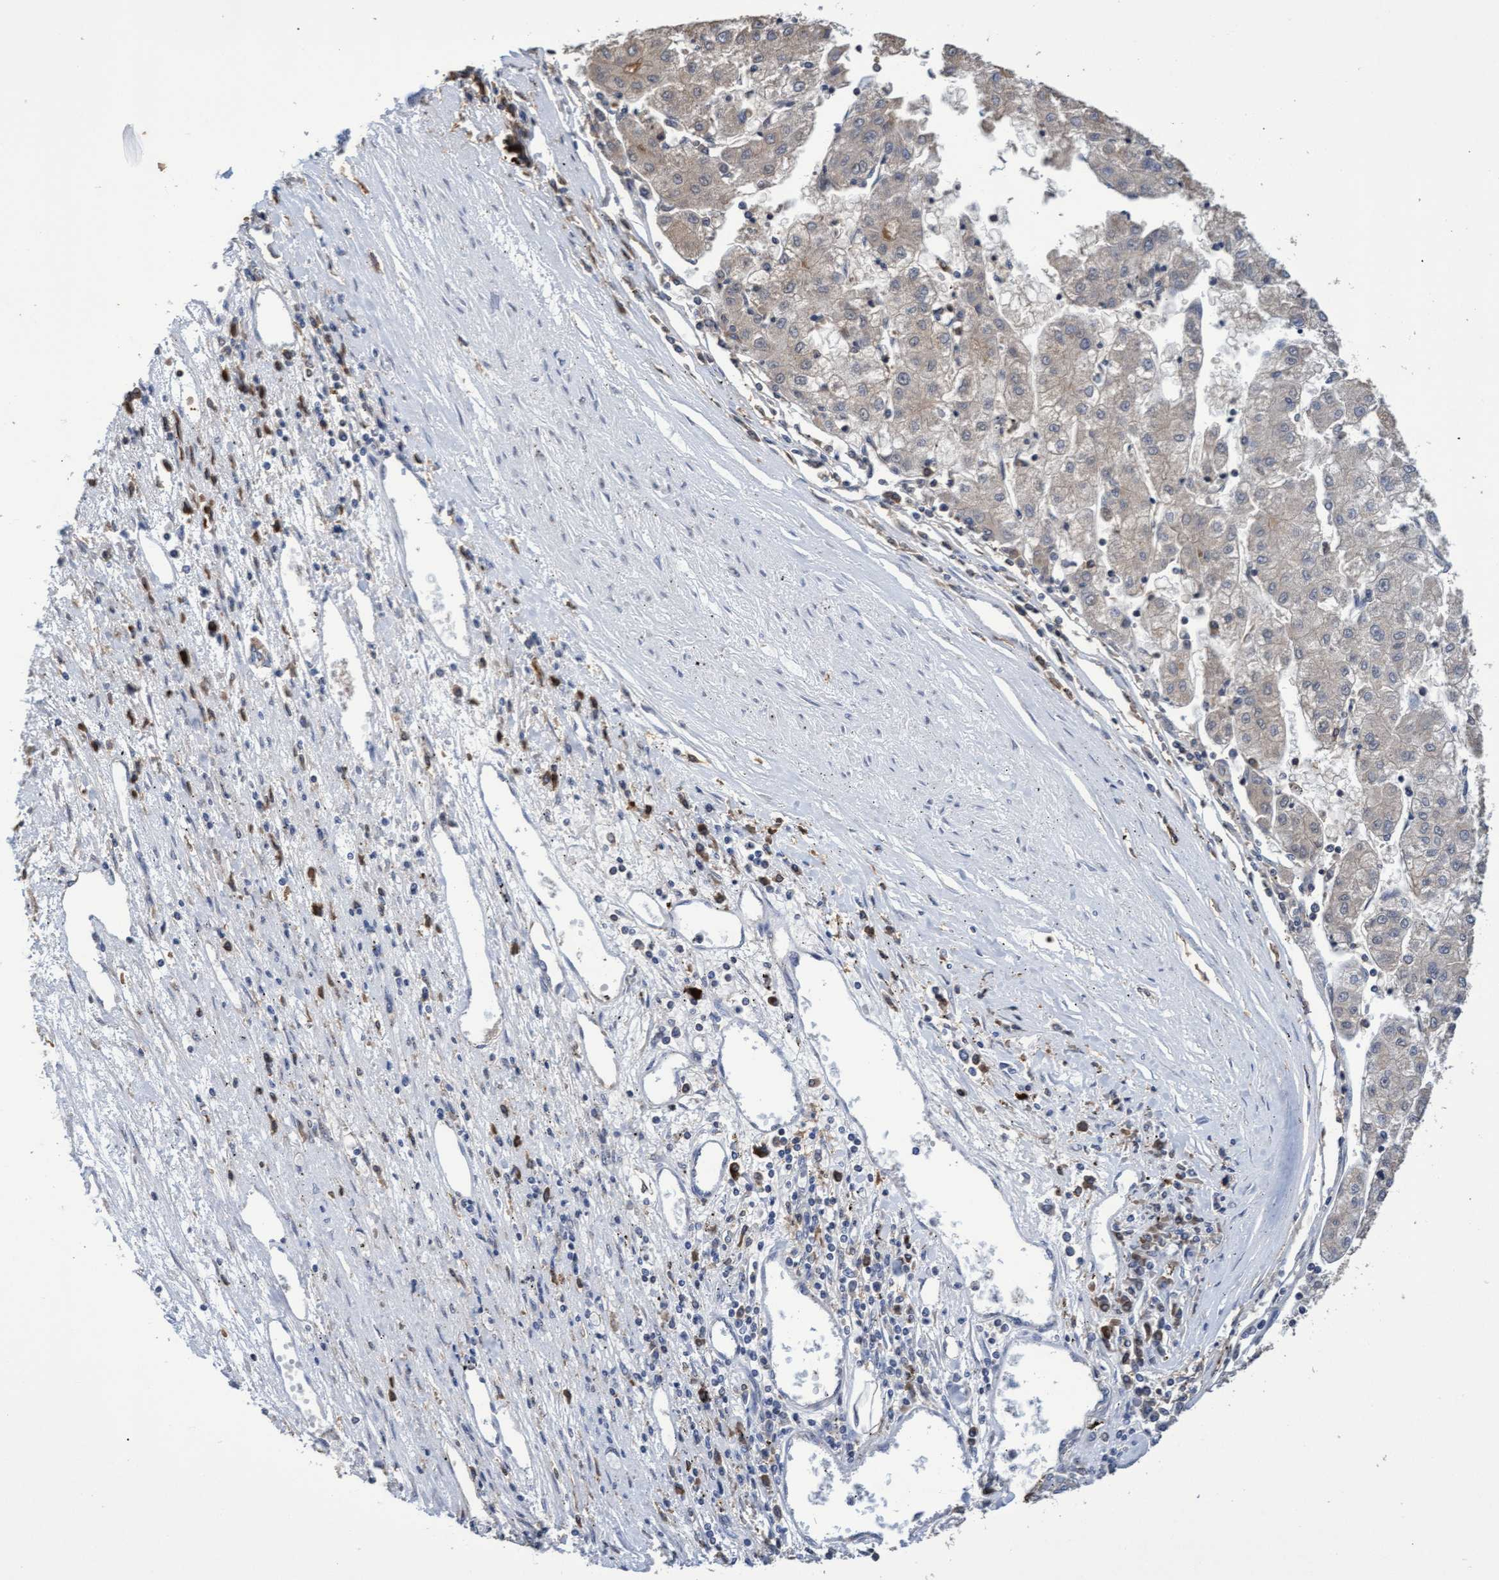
{"staining": {"intensity": "negative", "quantity": "none", "location": "none"}, "tissue": "liver cancer", "cell_type": "Tumor cells", "image_type": "cancer", "snomed": [{"axis": "morphology", "description": "Carcinoma, Hepatocellular, NOS"}, {"axis": "topography", "description": "Liver"}], "caption": "An image of liver hepatocellular carcinoma stained for a protein displays no brown staining in tumor cells. (DAB IHC visualized using brightfield microscopy, high magnification).", "gene": "GPR39", "patient": {"sex": "male", "age": 72}}